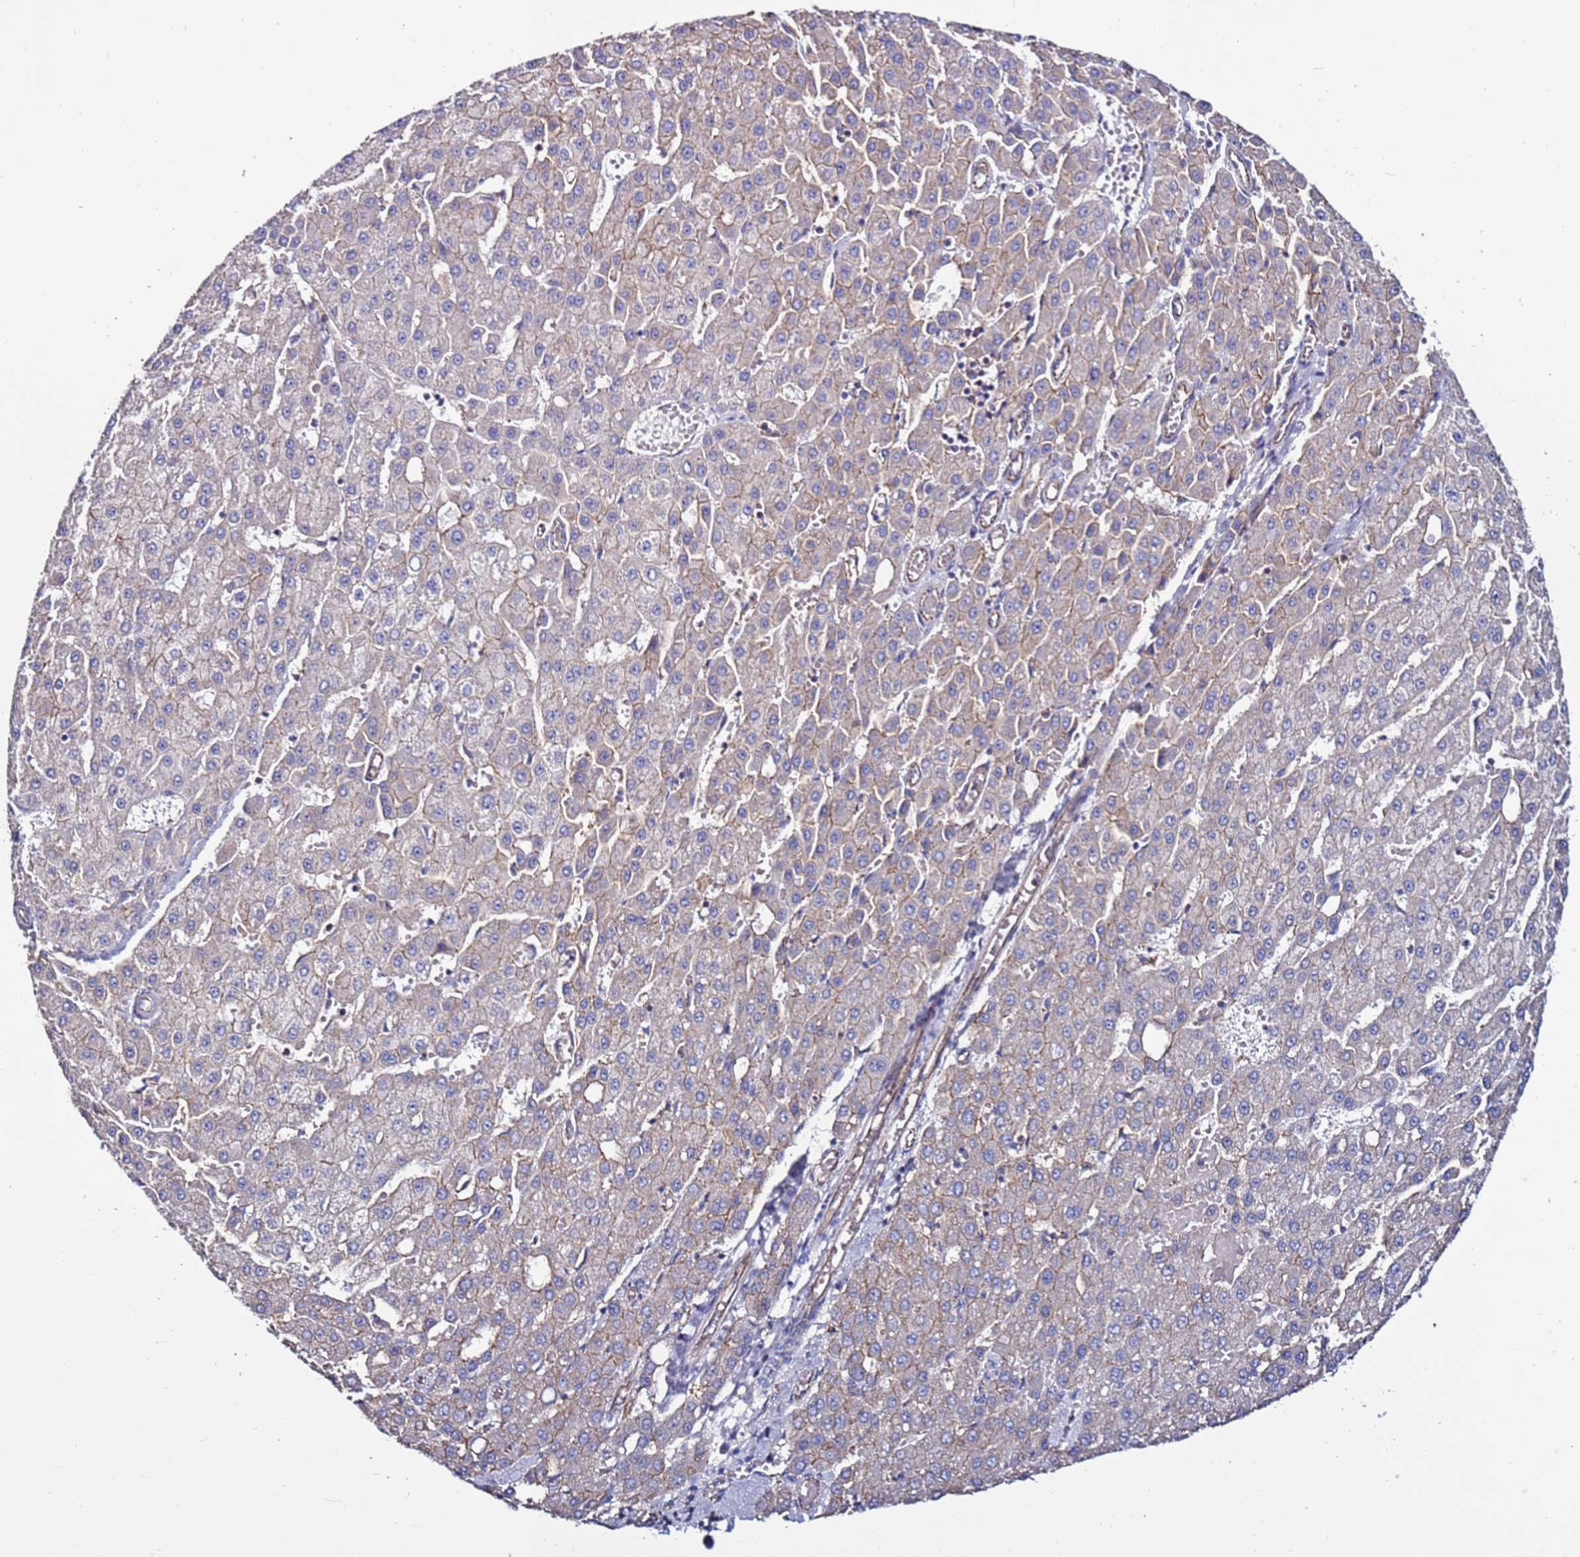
{"staining": {"intensity": "weak", "quantity": "<25%", "location": "cytoplasmic/membranous"}, "tissue": "liver cancer", "cell_type": "Tumor cells", "image_type": "cancer", "snomed": [{"axis": "morphology", "description": "Carcinoma, Hepatocellular, NOS"}, {"axis": "topography", "description": "Liver"}], "caption": "High power microscopy photomicrograph of an IHC micrograph of liver cancer, revealing no significant positivity in tumor cells.", "gene": "TENM3", "patient": {"sex": "male", "age": 47}}